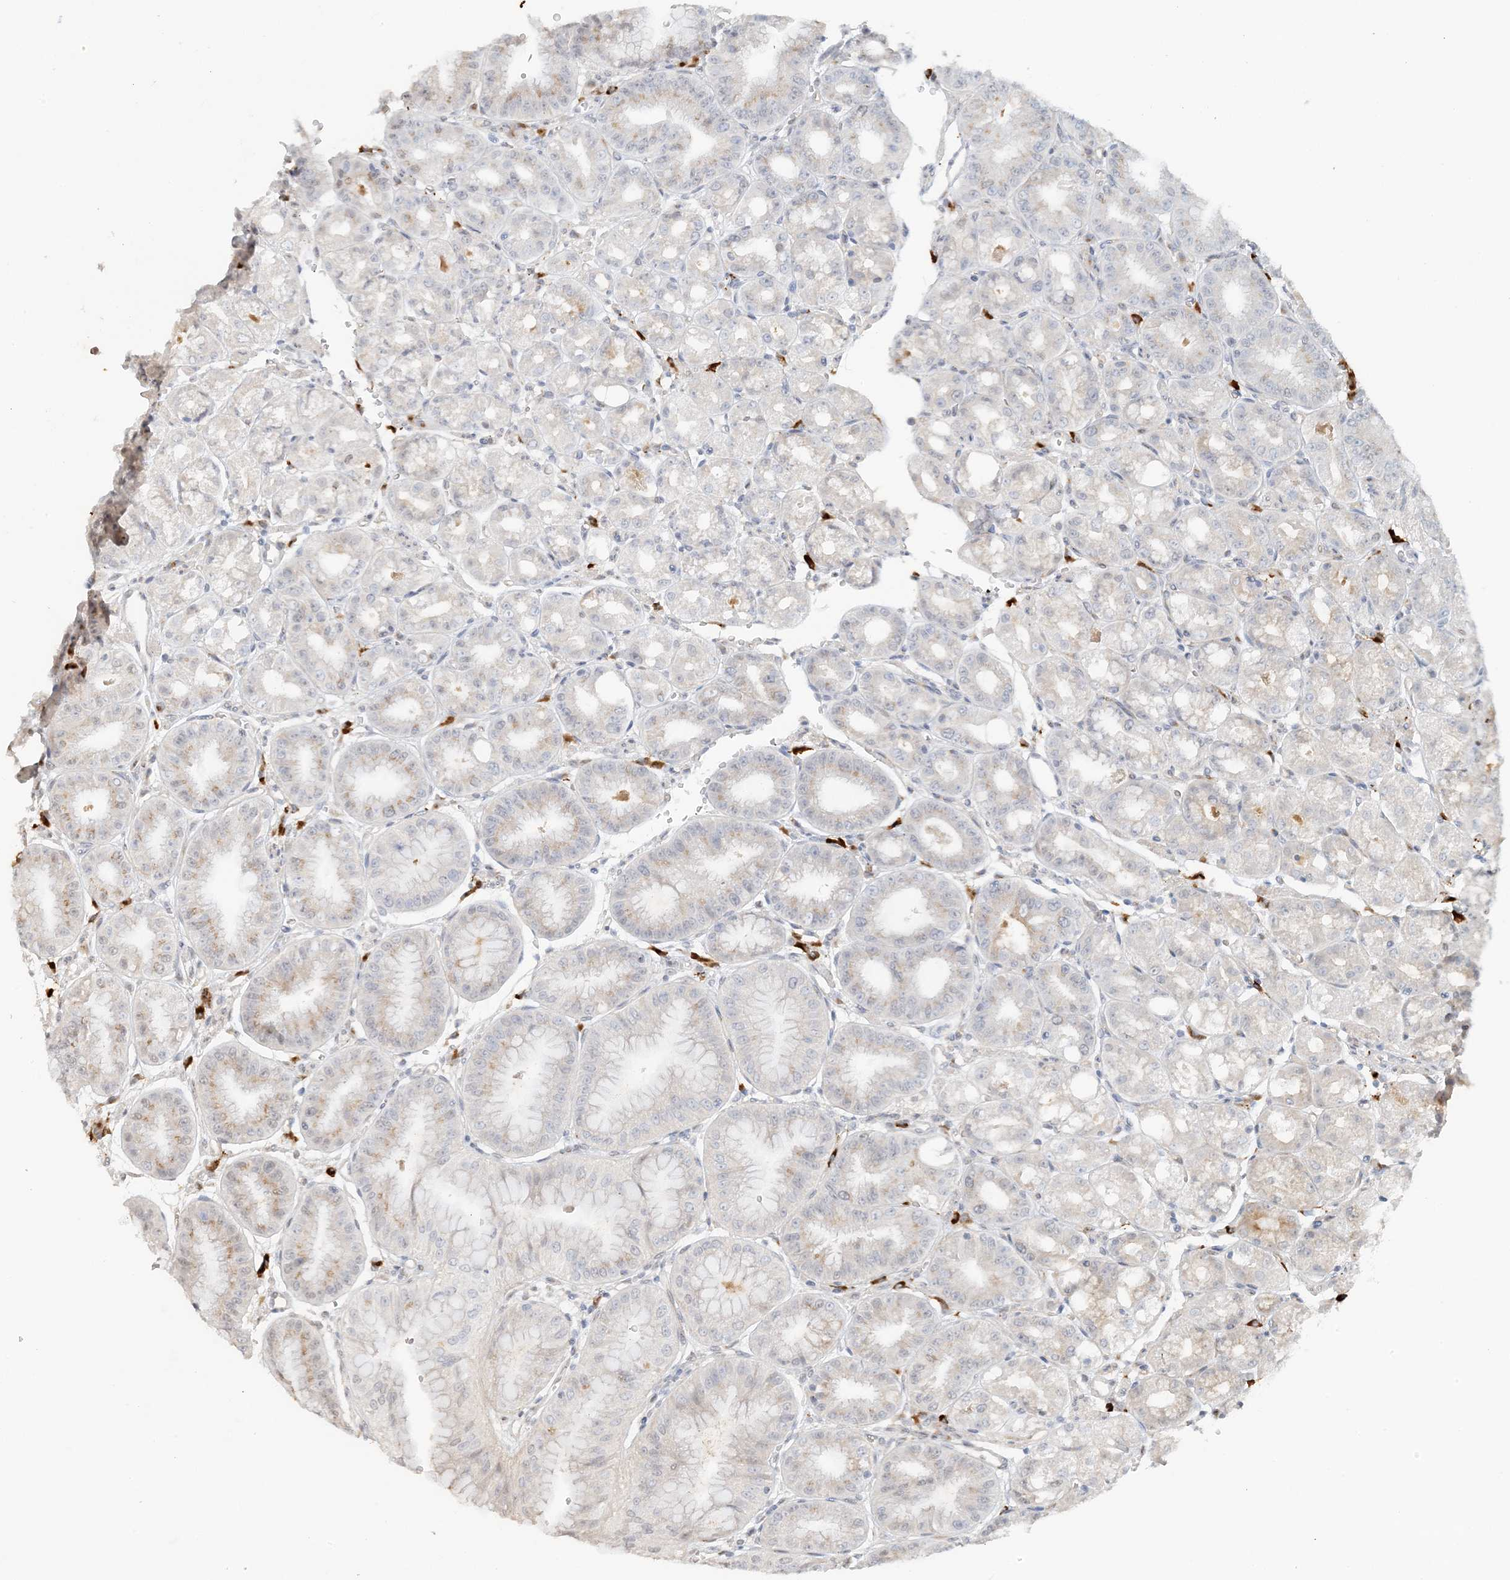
{"staining": {"intensity": "weak", "quantity": "25%-75%", "location": "cytoplasmic/membranous"}, "tissue": "stomach", "cell_type": "Glandular cells", "image_type": "normal", "snomed": [{"axis": "morphology", "description": "Normal tissue, NOS"}, {"axis": "topography", "description": "Stomach, lower"}], "caption": "Weak cytoplasmic/membranous expression is present in approximately 25%-75% of glandular cells in benign stomach. Nuclei are stained in blue.", "gene": "ZCCHC4", "patient": {"sex": "male", "age": 71}}